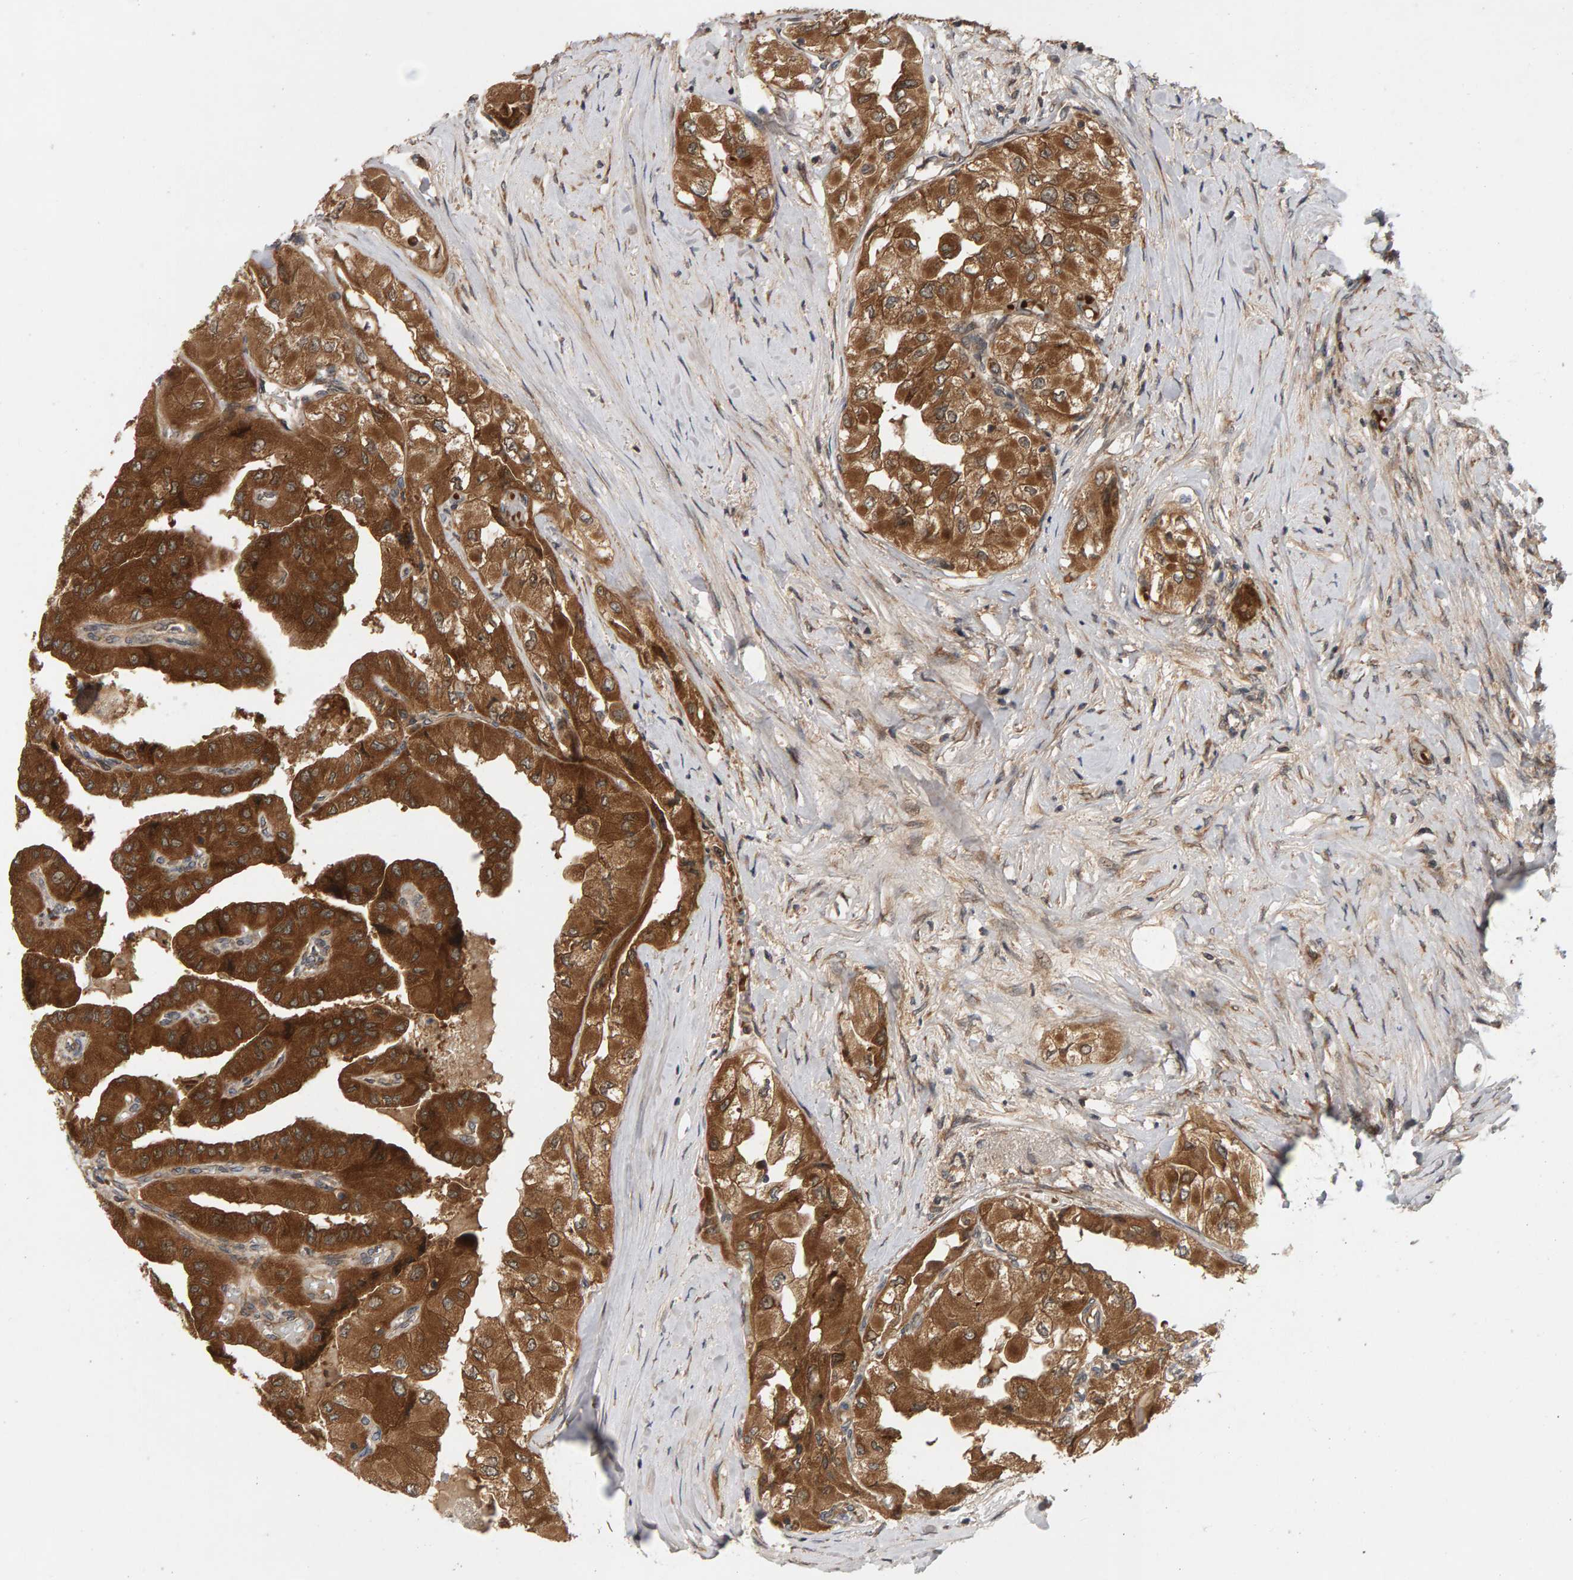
{"staining": {"intensity": "strong", "quantity": ">75%", "location": "cytoplasmic/membranous"}, "tissue": "thyroid cancer", "cell_type": "Tumor cells", "image_type": "cancer", "snomed": [{"axis": "morphology", "description": "Papillary adenocarcinoma, NOS"}, {"axis": "topography", "description": "Thyroid gland"}], "caption": "There is high levels of strong cytoplasmic/membranous positivity in tumor cells of thyroid cancer (papillary adenocarcinoma), as demonstrated by immunohistochemical staining (brown color).", "gene": "BAHCC1", "patient": {"sex": "female", "age": 59}}